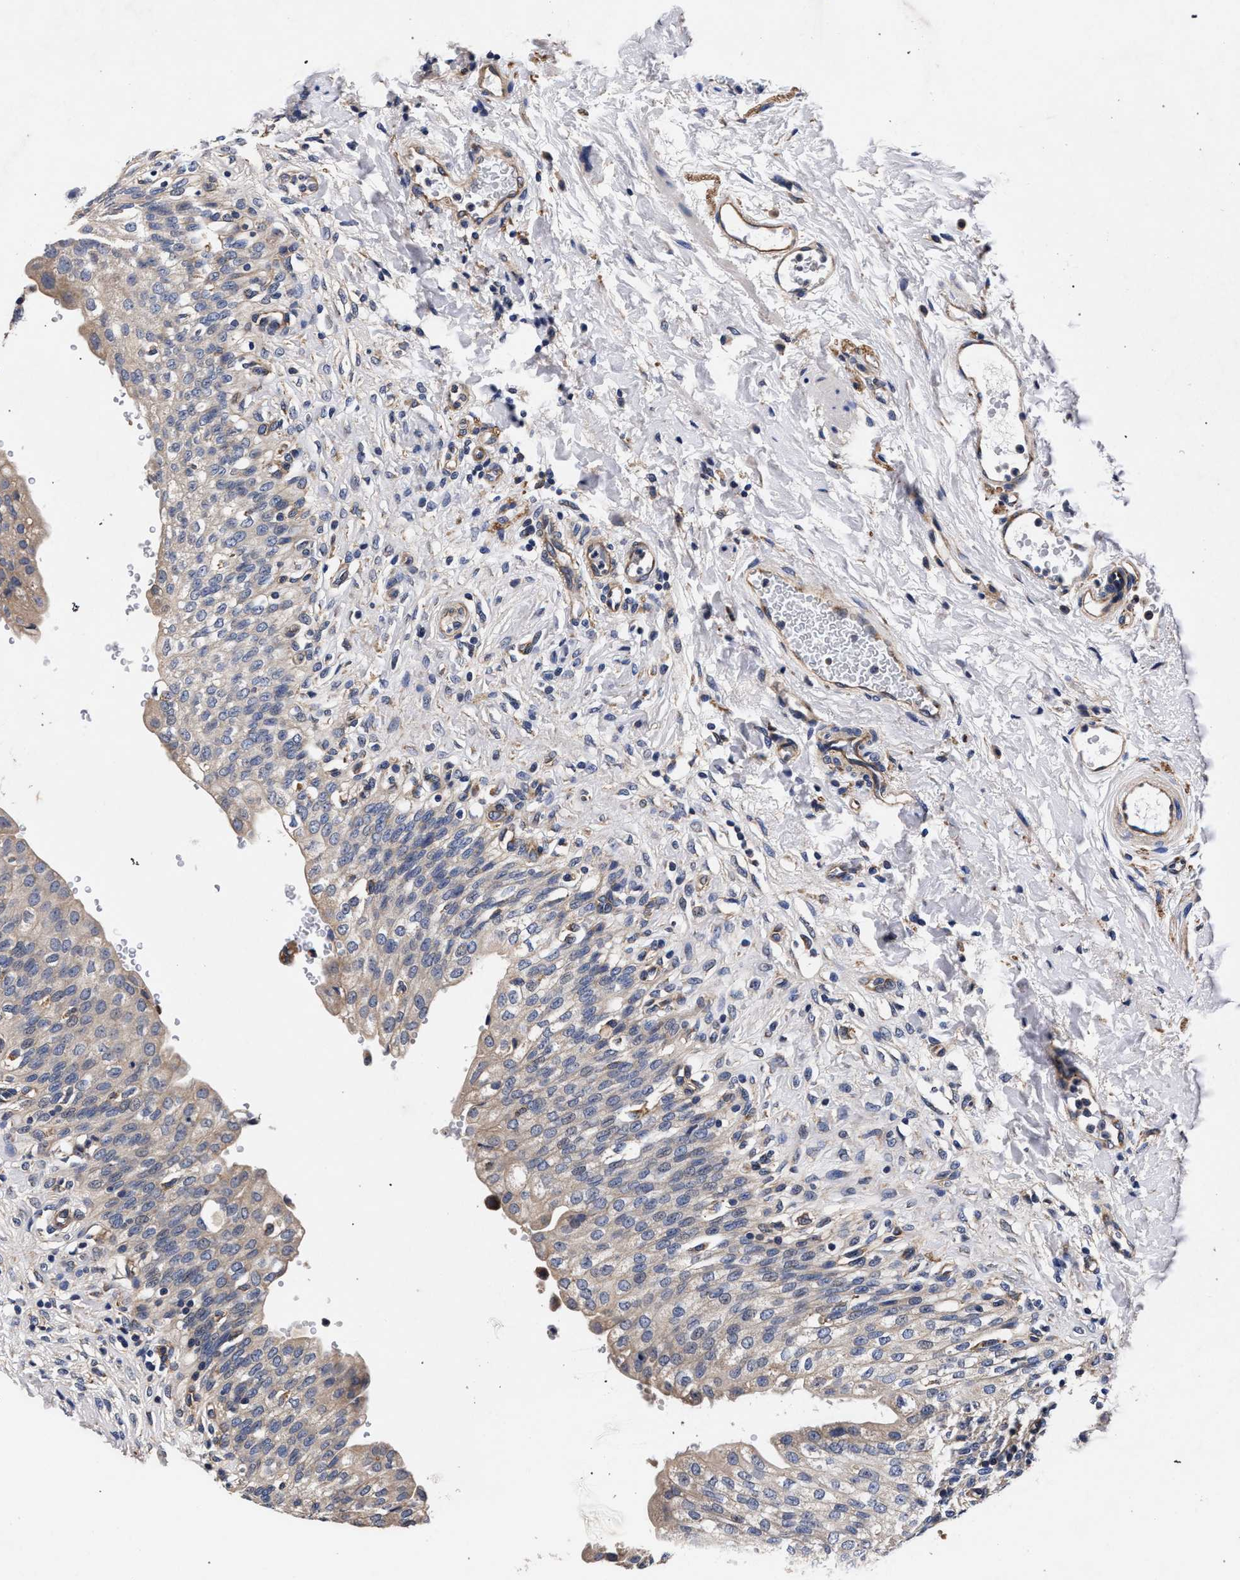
{"staining": {"intensity": "weak", "quantity": ">75%", "location": "cytoplasmic/membranous"}, "tissue": "urinary bladder", "cell_type": "Urothelial cells", "image_type": "normal", "snomed": [{"axis": "morphology", "description": "Urothelial carcinoma, High grade"}, {"axis": "topography", "description": "Urinary bladder"}], "caption": "Brown immunohistochemical staining in benign urinary bladder demonstrates weak cytoplasmic/membranous staining in about >75% of urothelial cells. (Stains: DAB (3,3'-diaminobenzidine) in brown, nuclei in blue, Microscopy: brightfield microscopy at high magnification).", "gene": "CFAP95", "patient": {"sex": "male", "age": 46}}